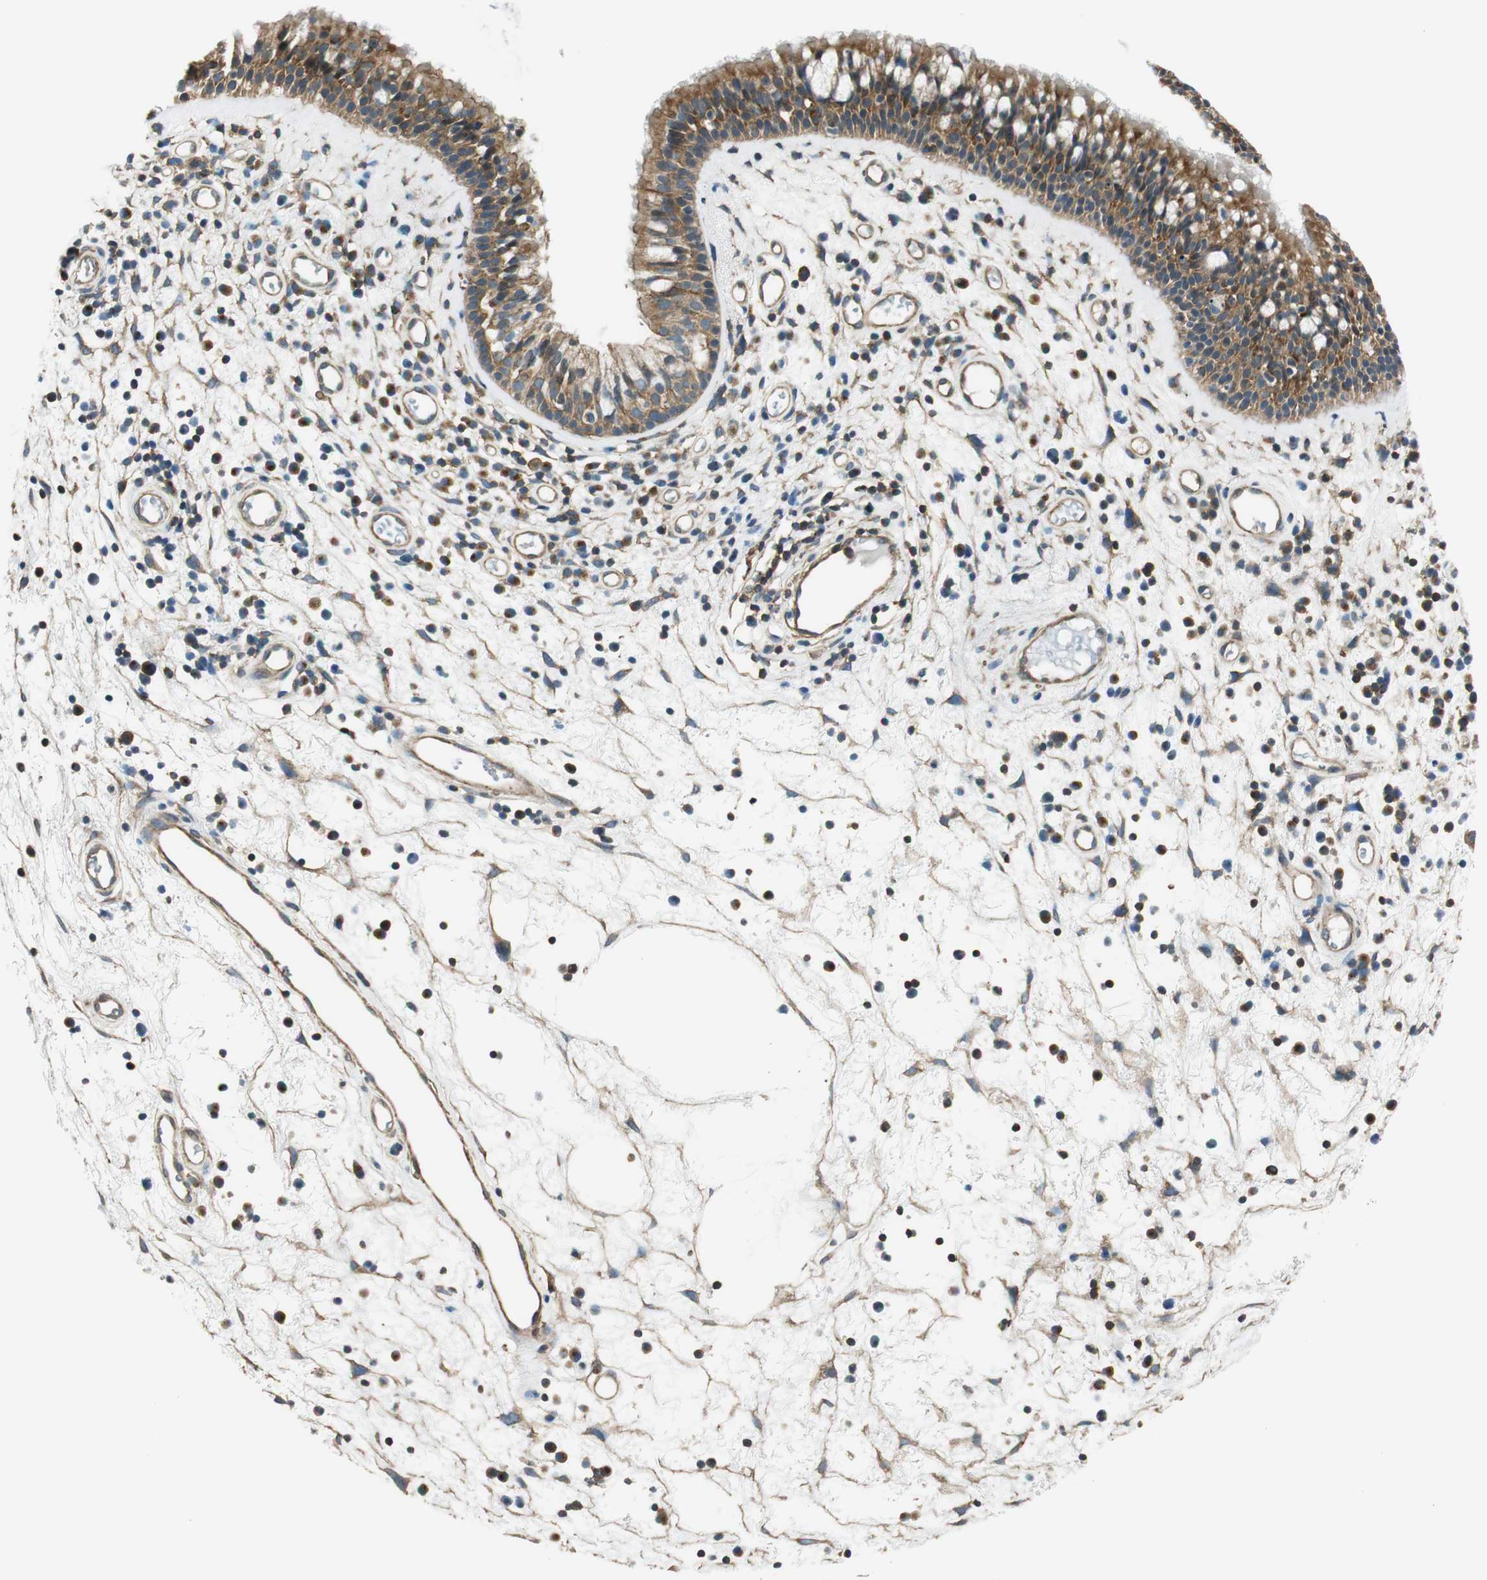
{"staining": {"intensity": "strong", "quantity": ">75%", "location": "cytoplasmic/membranous"}, "tissue": "nasopharynx", "cell_type": "Respiratory epithelial cells", "image_type": "normal", "snomed": [{"axis": "morphology", "description": "Normal tissue, NOS"}, {"axis": "morphology", "description": "Inflammation, NOS"}, {"axis": "topography", "description": "Nasopharynx"}], "caption": "Immunohistochemical staining of normal human nasopharynx demonstrates >75% levels of strong cytoplasmic/membranous protein expression in about >75% of respiratory epithelial cells.", "gene": "PI4K2B", "patient": {"sex": "male", "age": 48}}